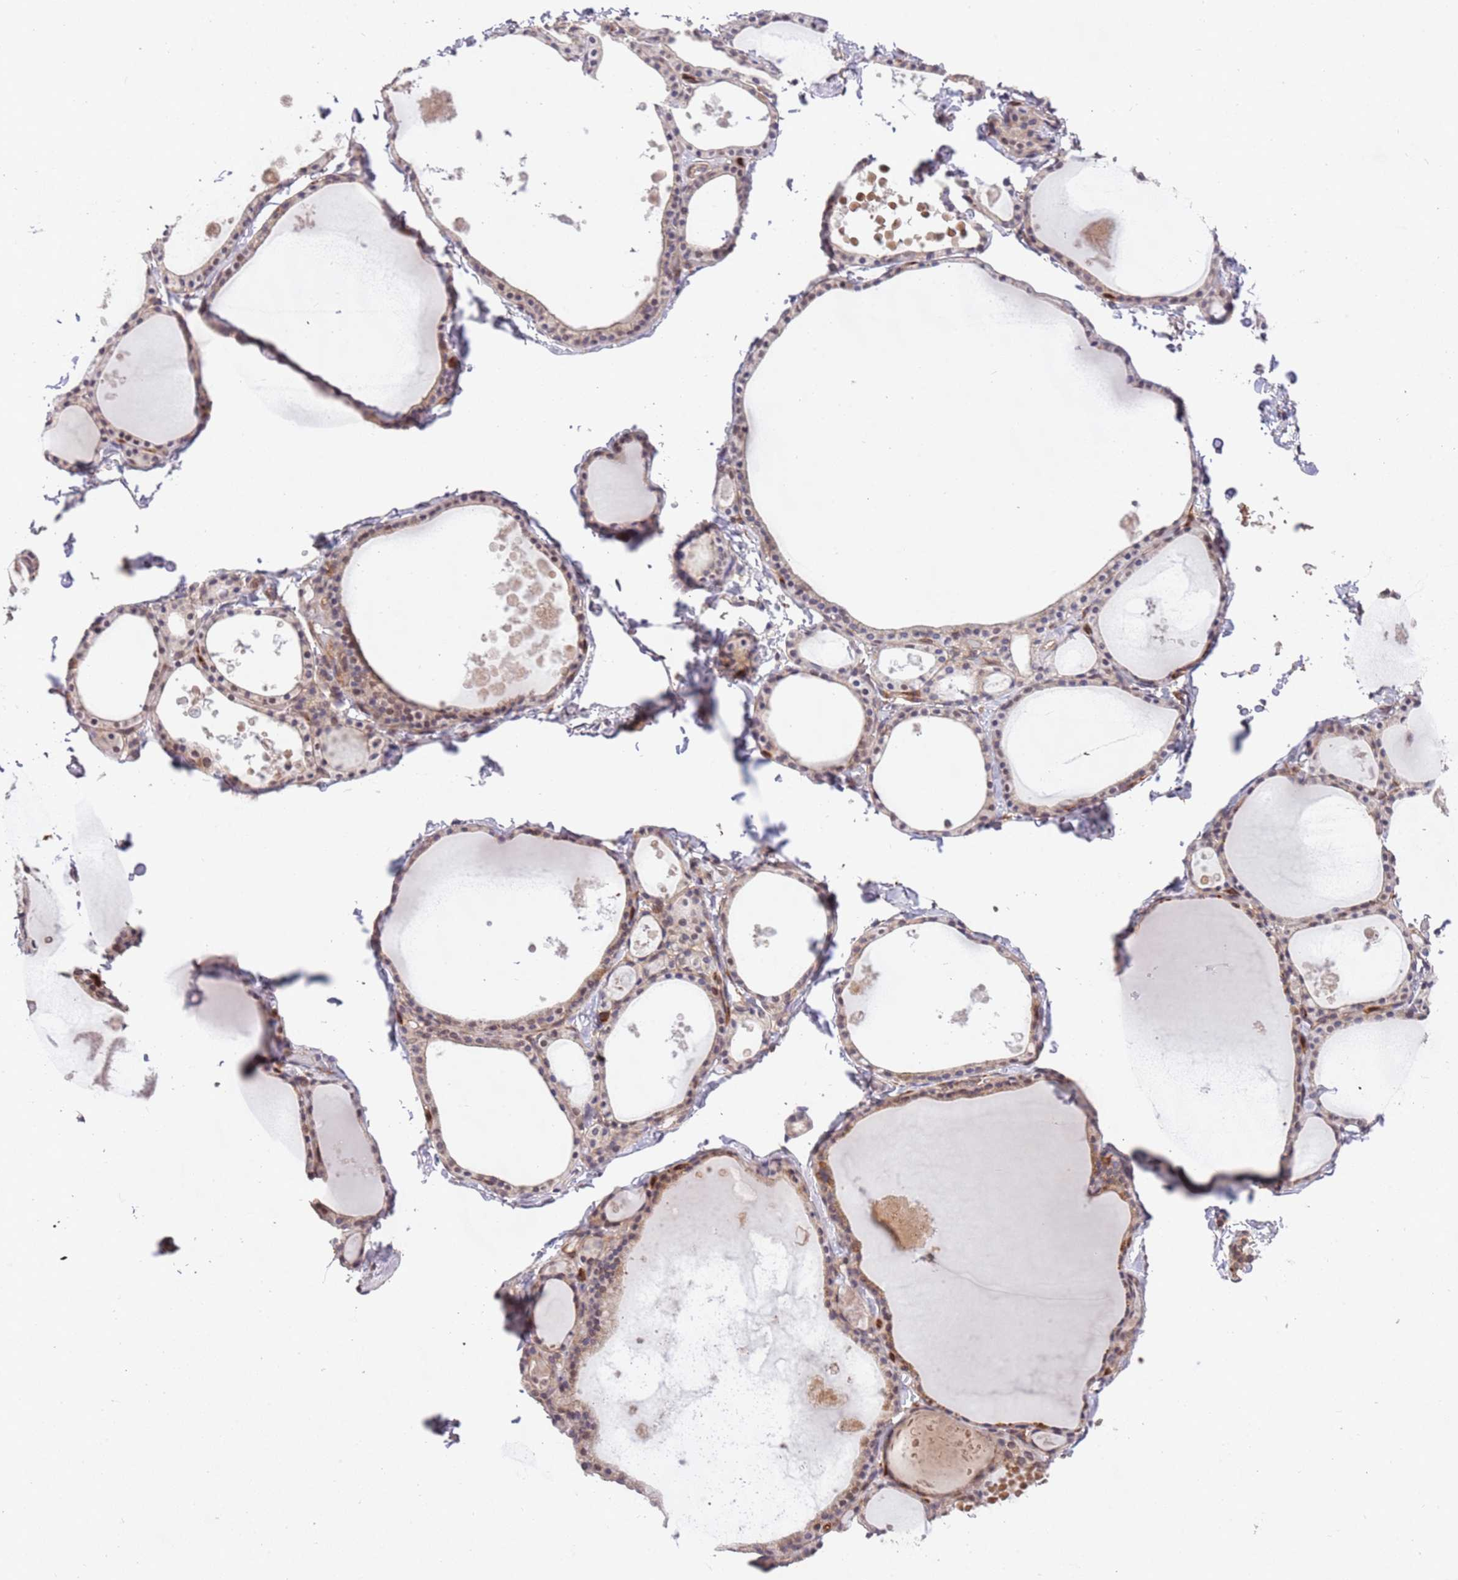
{"staining": {"intensity": "weak", "quantity": "25%-75%", "location": "cytoplasmic/membranous,nuclear"}, "tissue": "thyroid gland", "cell_type": "Glandular cells", "image_type": "normal", "snomed": [{"axis": "morphology", "description": "Normal tissue, NOS"}, {"axis": "topography", "description": "Thyroid gland"}], "caption": "A brown stain highlights weak cytoplasmic/membranous,nuclear expression of a protein in glandular cells of normal human thyroid gland. (DAB (3,3'-diaminobenzidine) IHC, brown staining for protein, blue staining for nuclei).", "gene": "SLC16A4", "patient": {"sex": "male", "age": 56}}